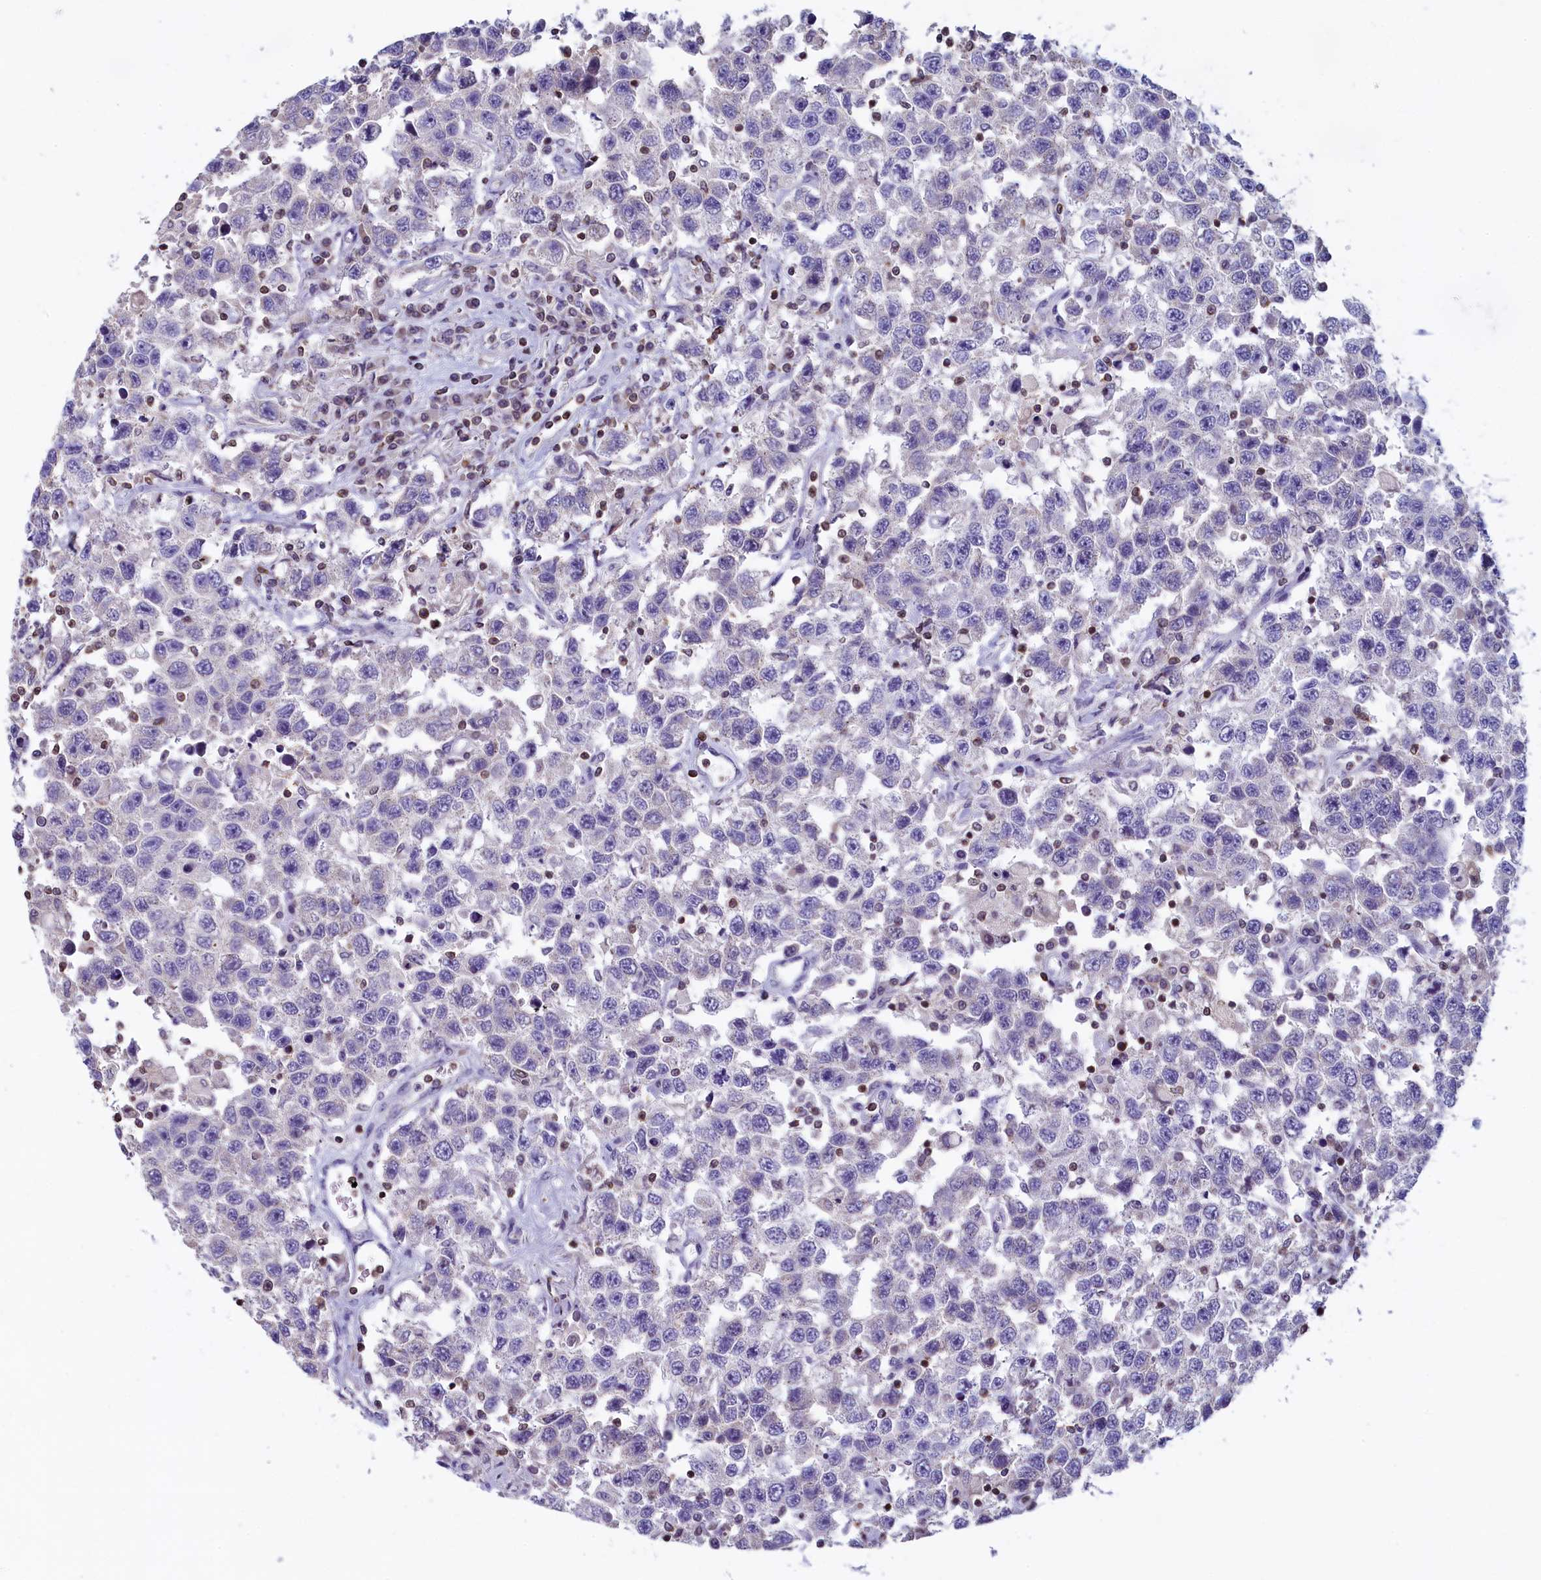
{"staining": {"intensity": "negative", "quantity": "none", "location": "none"}, "tissue": "testis cancer", "cell_type": "Tumor cells", "image_type": "cancer", "snomed": [{"axis": "morphology", "description": "Seminoma, NOS"}, {"axis": "topography", "description": "Testis"}], "caption": "An immunohistochemistry micrograph of testis seminoma is shown. There is no staining in tumor cells of testis seminoma.", "gene": "TRAF3IP3", "patient": {"sex": "male", "age": 41}}